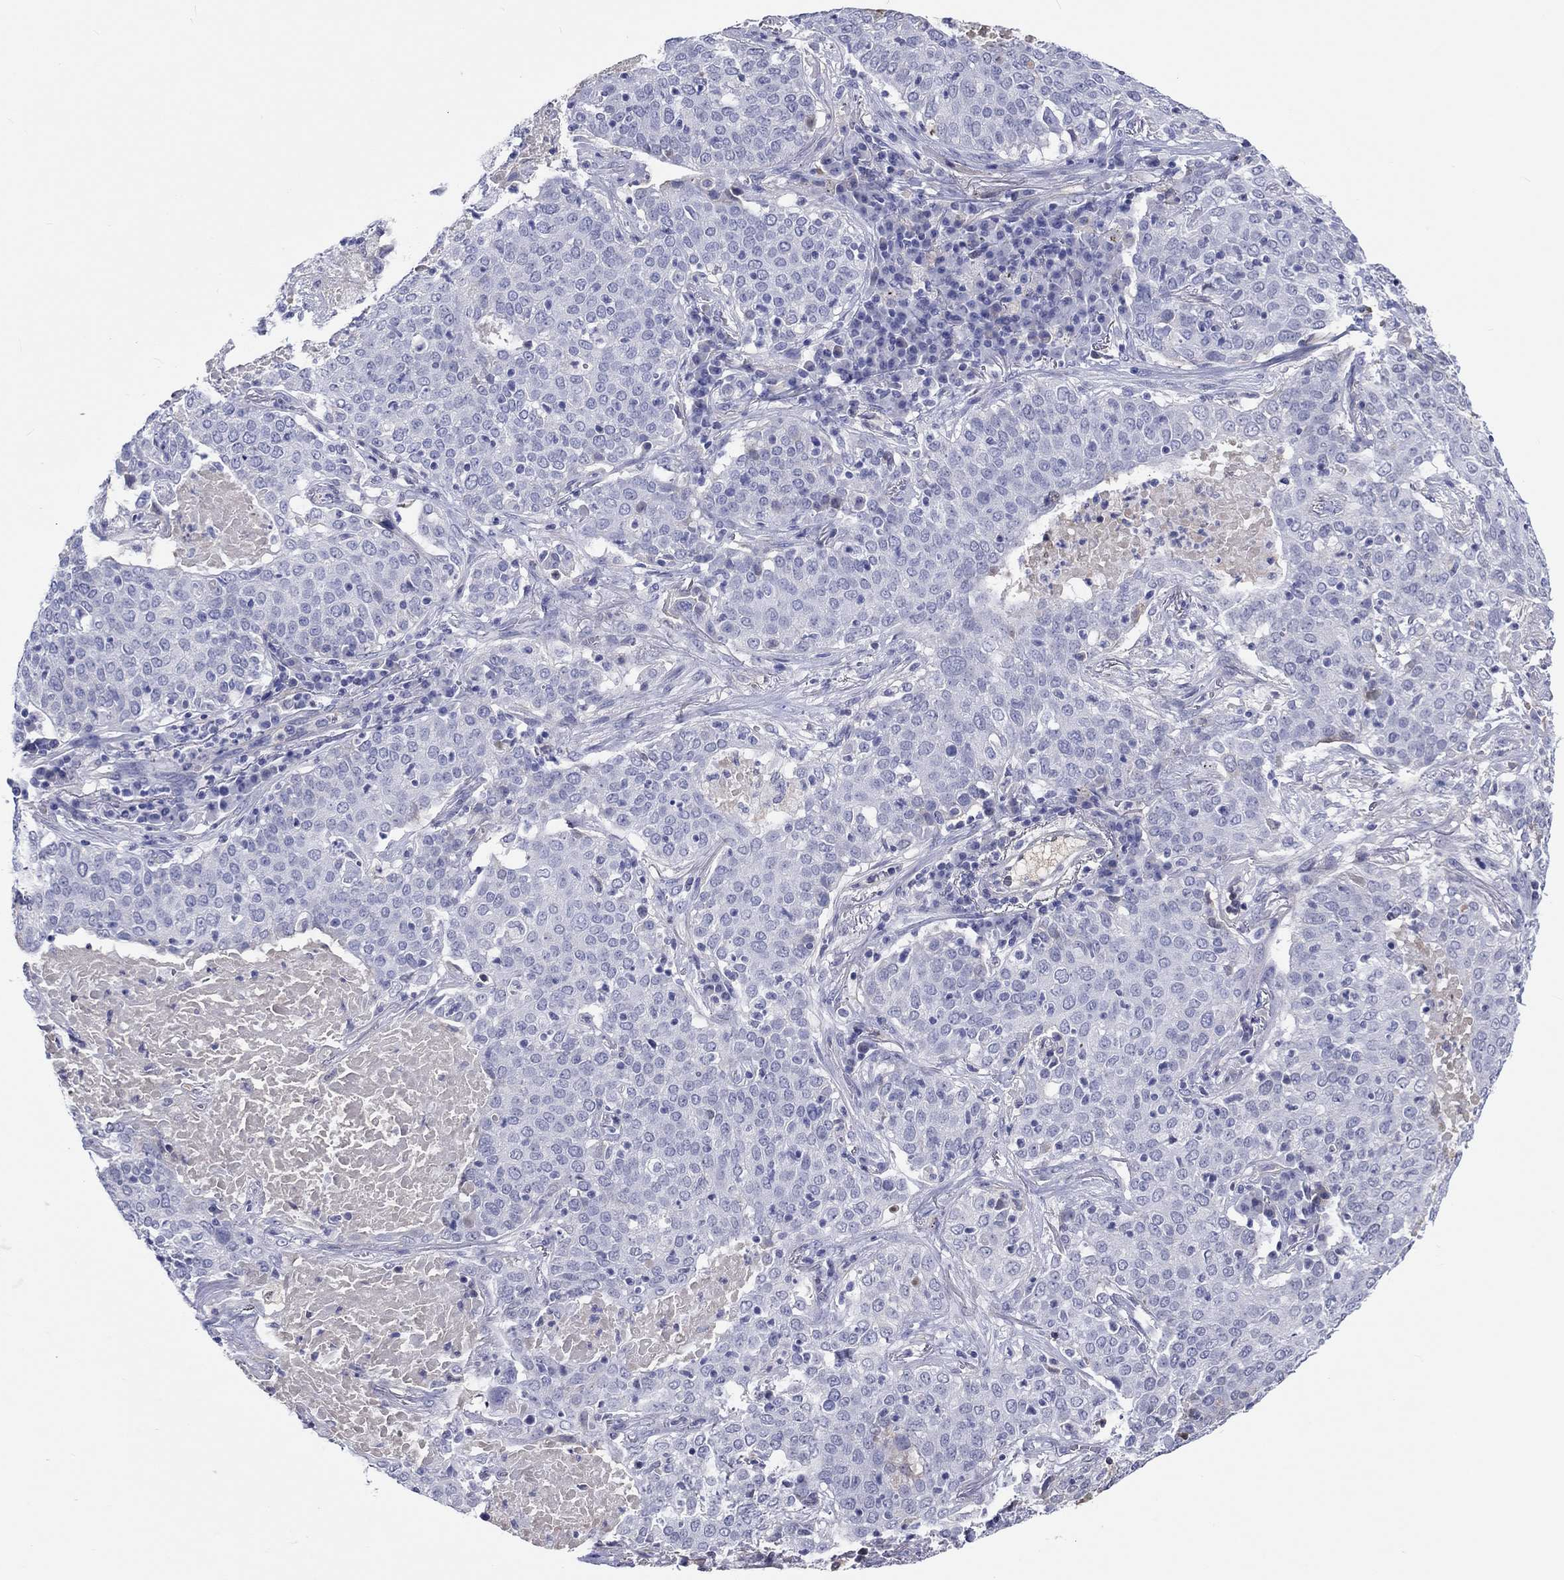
{"staining": {"intensity": "negative", "quantity": "none", "location": "none"}, "tissue": "lung cancer", "cell_type": "Tumor cells", "image_type": "cancer", "snomed": [{"axis": "morphology", "description": "Squamous cell carcinoma, NOS"}, {"axis": "topography", "description": "Lung"}], "caption": "Tumor cells show no significant protein expression in lung cancer. (DAB IHC visualized using brightfield microscopy, high magnification).", "gene": "CDY2B", "patient": {"sex": "male", "age": 82}}